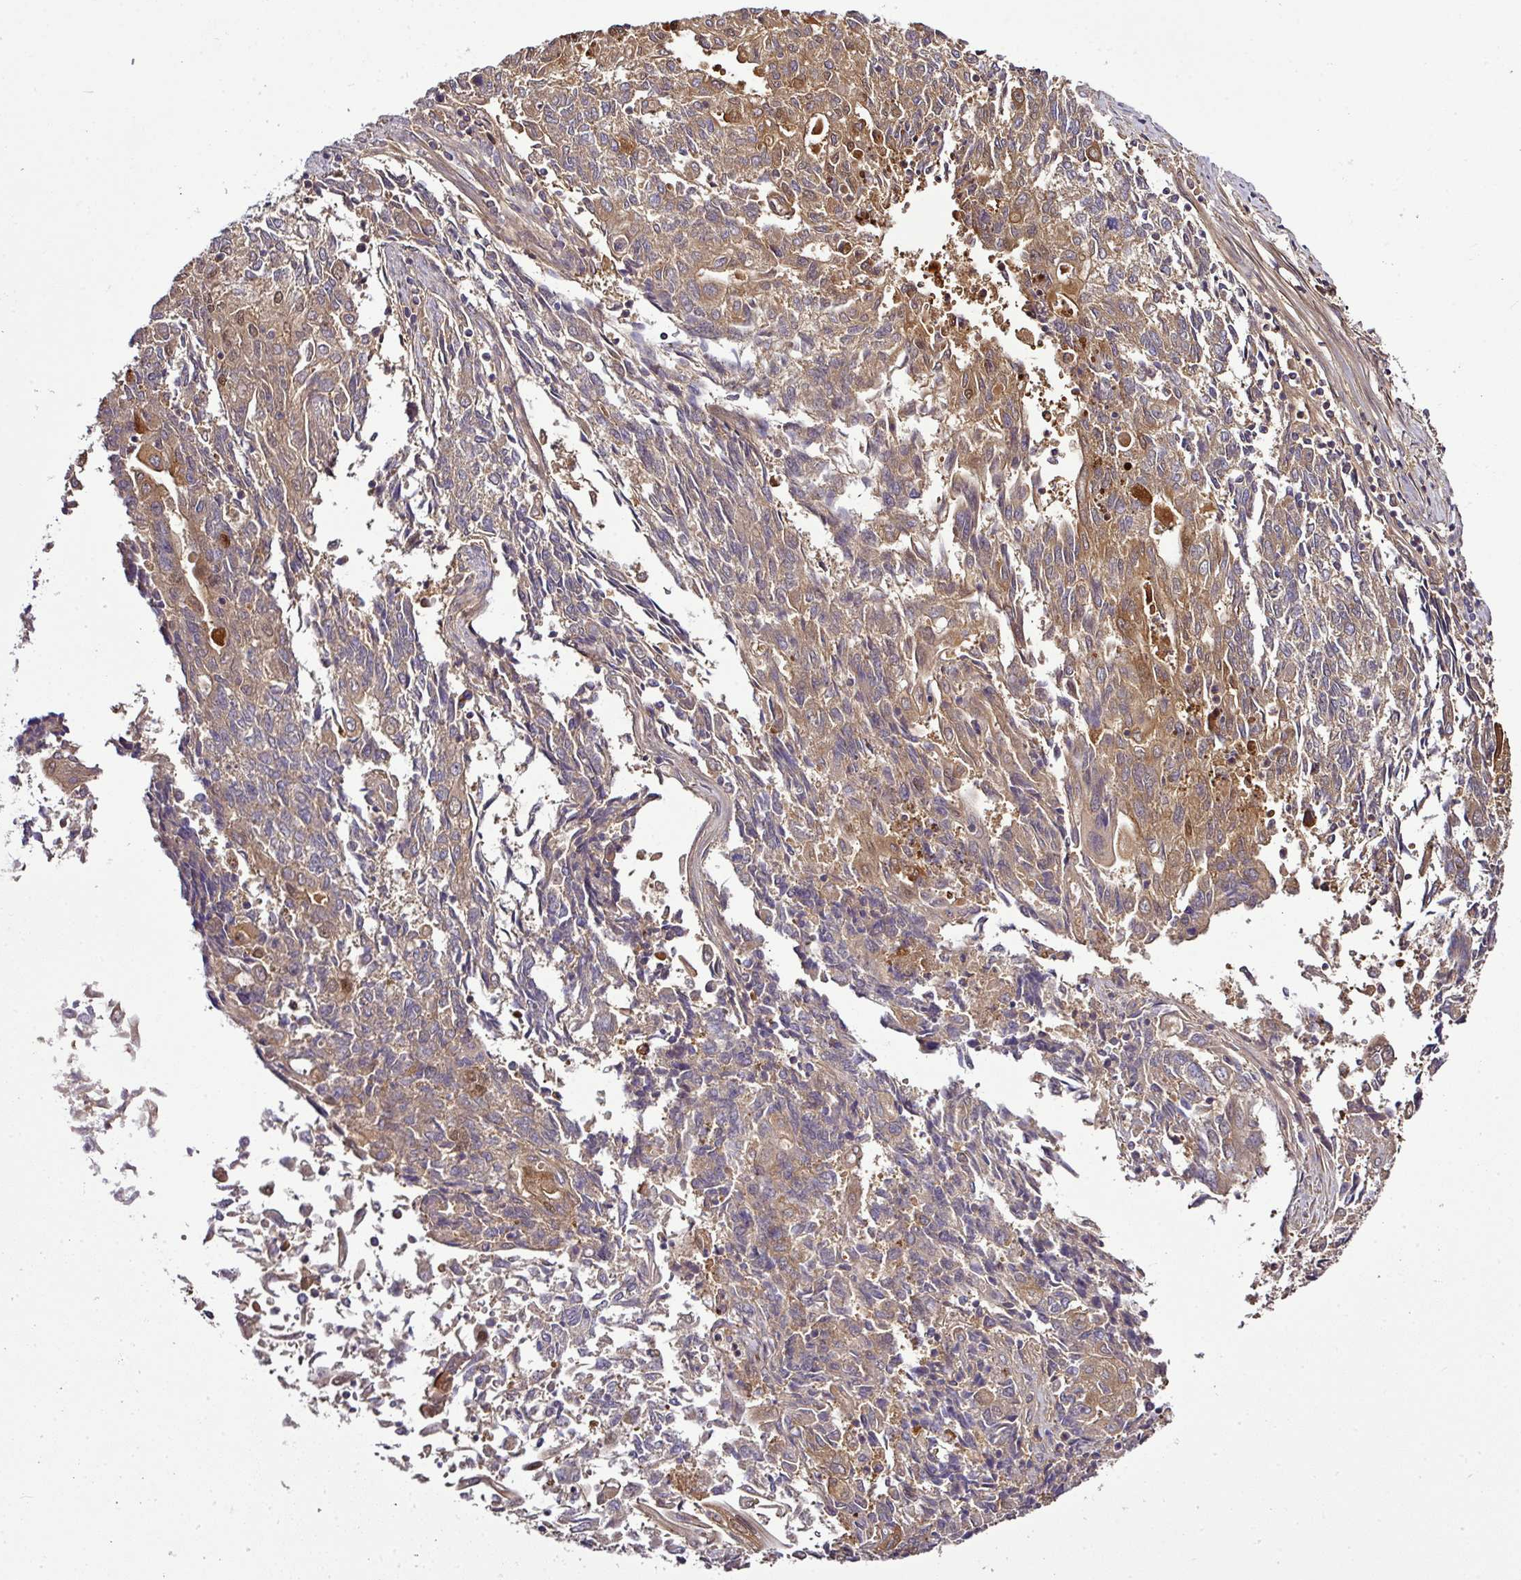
{"staining": {"intensity": "moderate", "quantity": ">75%", "location": "cytoplasmic/membranous"}, "tissue": "endometrial cancer", "cell_type": "Tumor cells", "image_type": "cancer", "snomed": [{"axis": "morphology", "description": "Adenocarcinoma, NOS"}, {"axis": "topography", "description": "Endometrium"}], "caption": "Protein analysis of endometrial cancer (adenocarcinoma) tissue exhibits moderate cytoplasmic/membranous expression in about >75% of tumor cells.", "gene": "TMEM107", "patient": {"sex": "female", "age": 54}}